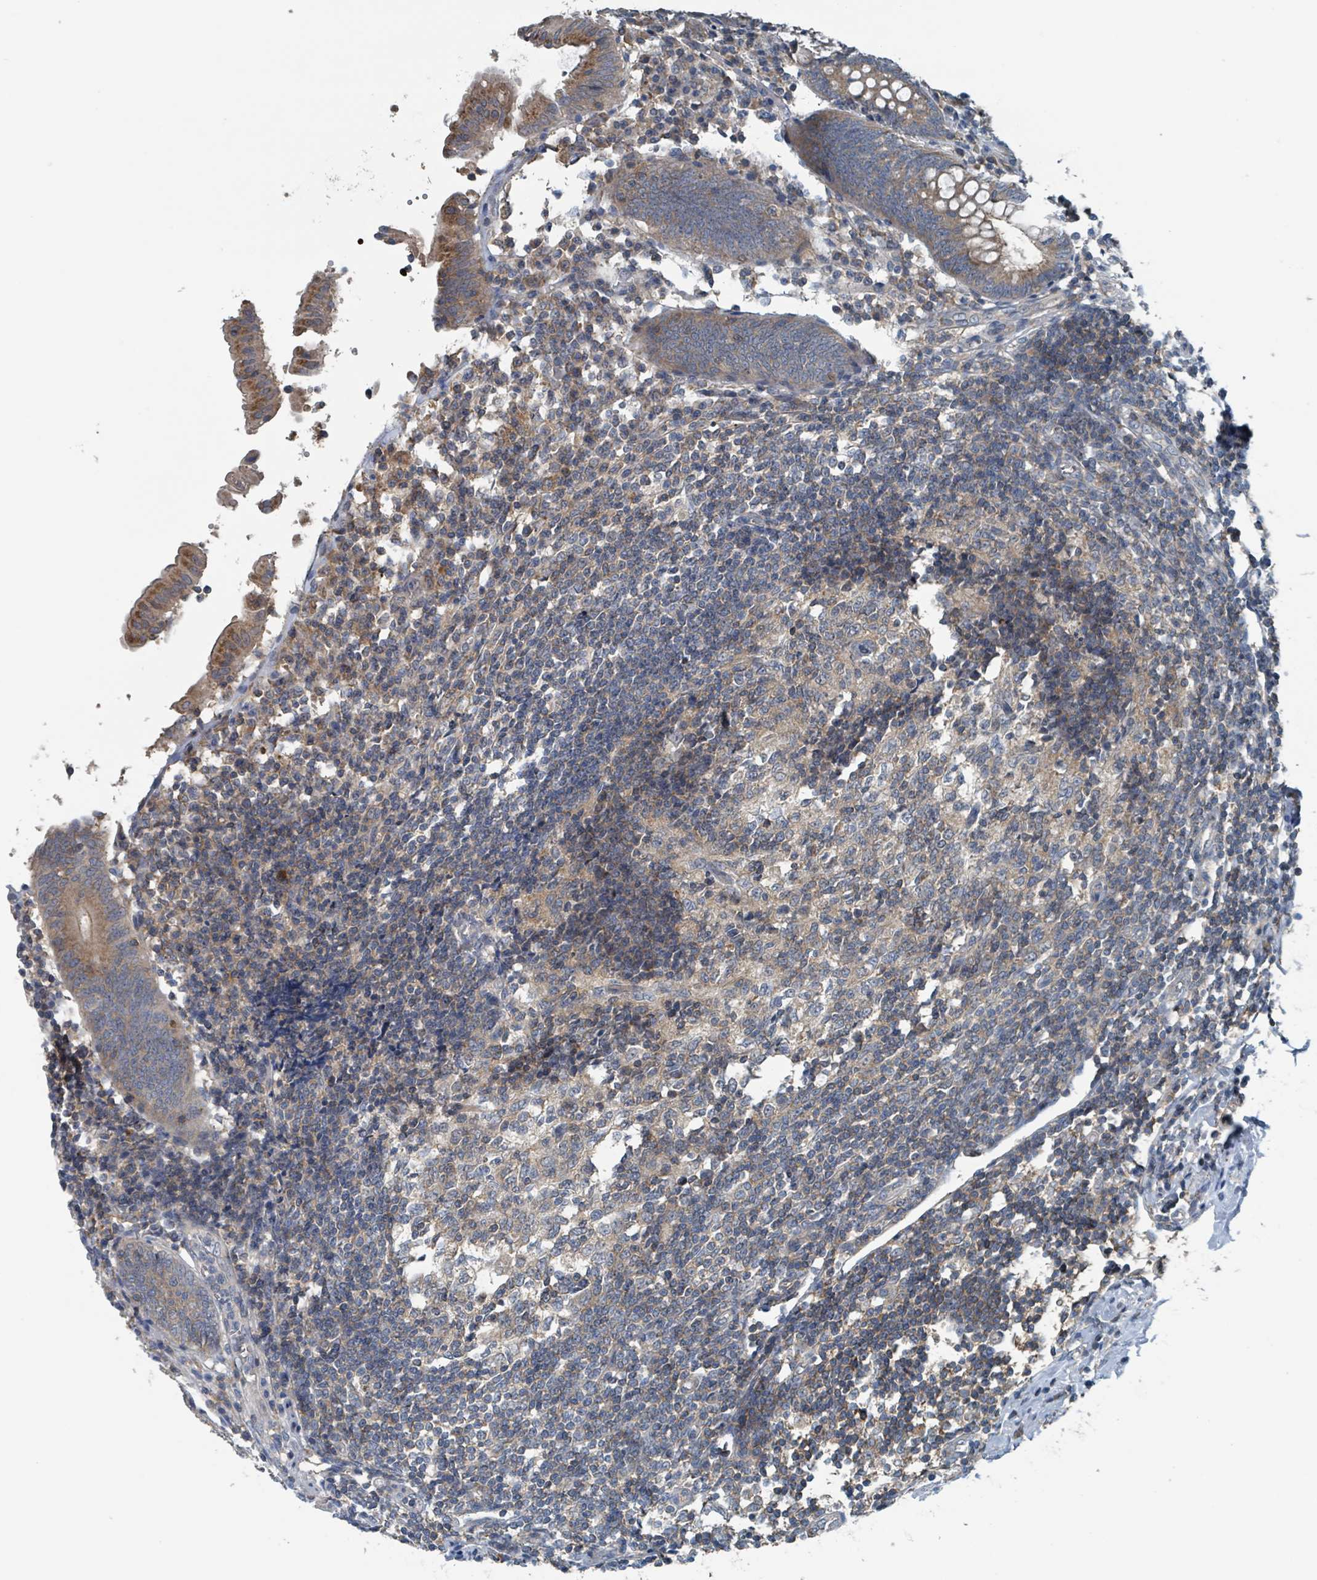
{"staining": {"intensity": "moderate", "quantity": ">75%", "location": "cytoplasmic/membranous"}, "tissue": "appendix", "cell_type": "Glandular cells", "image_type": "normal", "snomed": [{"axis": "morphology", "description": "Normal tissue, NOS"}, {"axis": "topography", "description": "Appendix"}], "caption": "This micrograph displays immunohistochemistry staining of benign appendix, with medium moderate cytoplasmic/membranous staining in about >75% of glandular cells.", "gene": "ACBD4", "patient": {"sex": "male", "age": 55}}